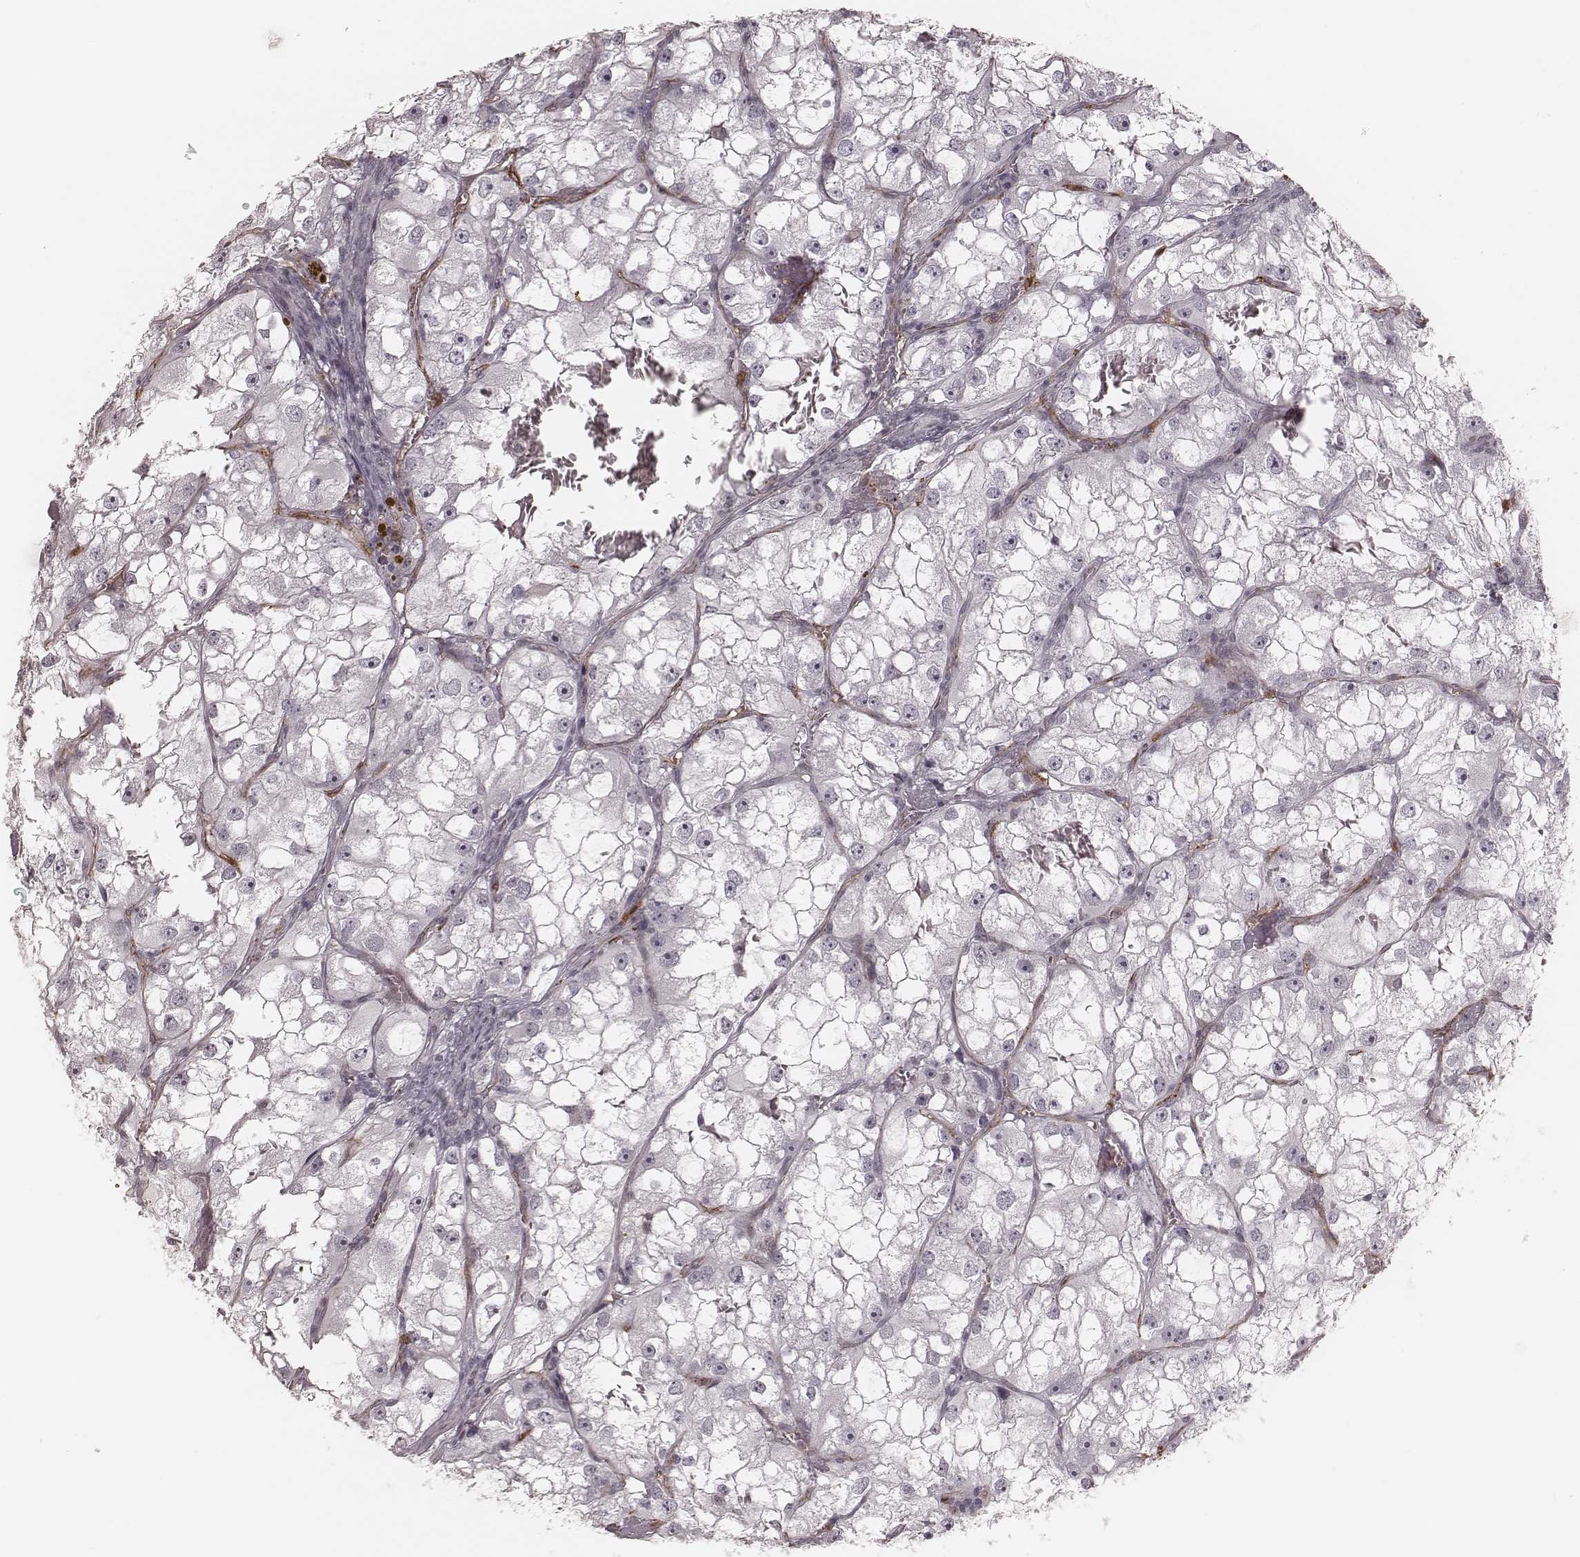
{"staining": {"intensity": "negative", "quantity": "none", "location": "none"}, "tissue": "renal cancer", "cell_type": "Tumor cells", "image_type": "cancer", "snomed": [{"axis": "morphology", "description": "Adenocarcinoma, NOS"}, {"axis": "topography", "description": "Kidney"}], "caption": "DAB (3,3'-diaminobenzidine) immunohistochemical staining of human adenocarcinoma (renal) exhibits no significant expression in tumor cells.", "gene": "KITLG", "patient": {"sex": "male", "age": 59}}